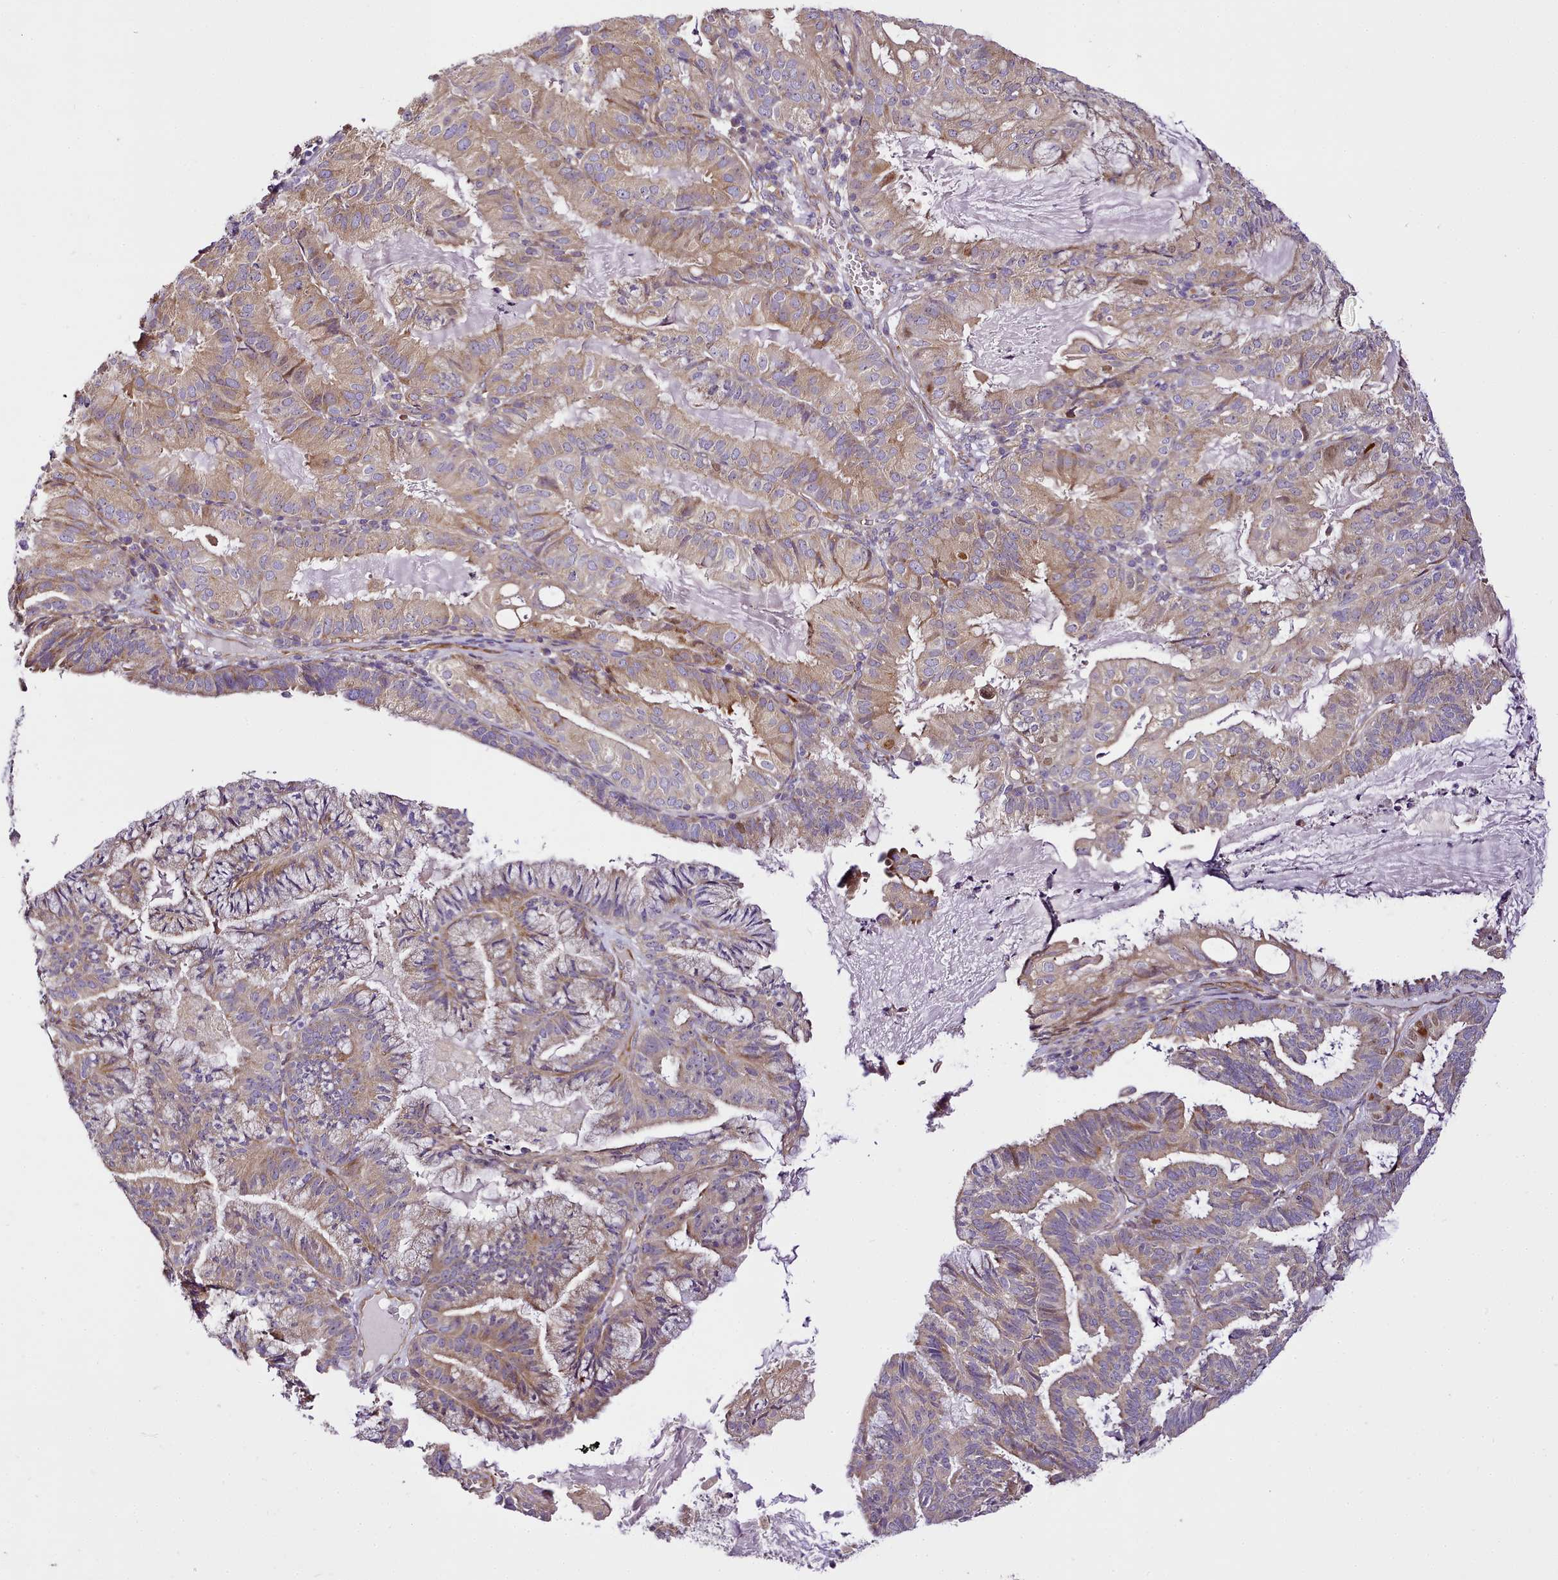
{"staining": {"intensity": "weak", "quantity": "25%-75%", "location": "cytoplasmic/membranous"}, "tissue": "endometrial cancer", "cell_type": "Tumor cells", "image_type": "cancer", "snomed": [{"axis": "morphology", "description": "Adenocarcinoma, NOS"}, {"axis": "topography", "description": "Endometrium"}], "caption": "Endometrial cancer stained for a protein (brown) shows weak cytoplasmic/membranous positive positivity in approximately 25%-75% of tumor cells.", "gene": "NBPF1", "patient": {"sex": "female", "age": 86}}